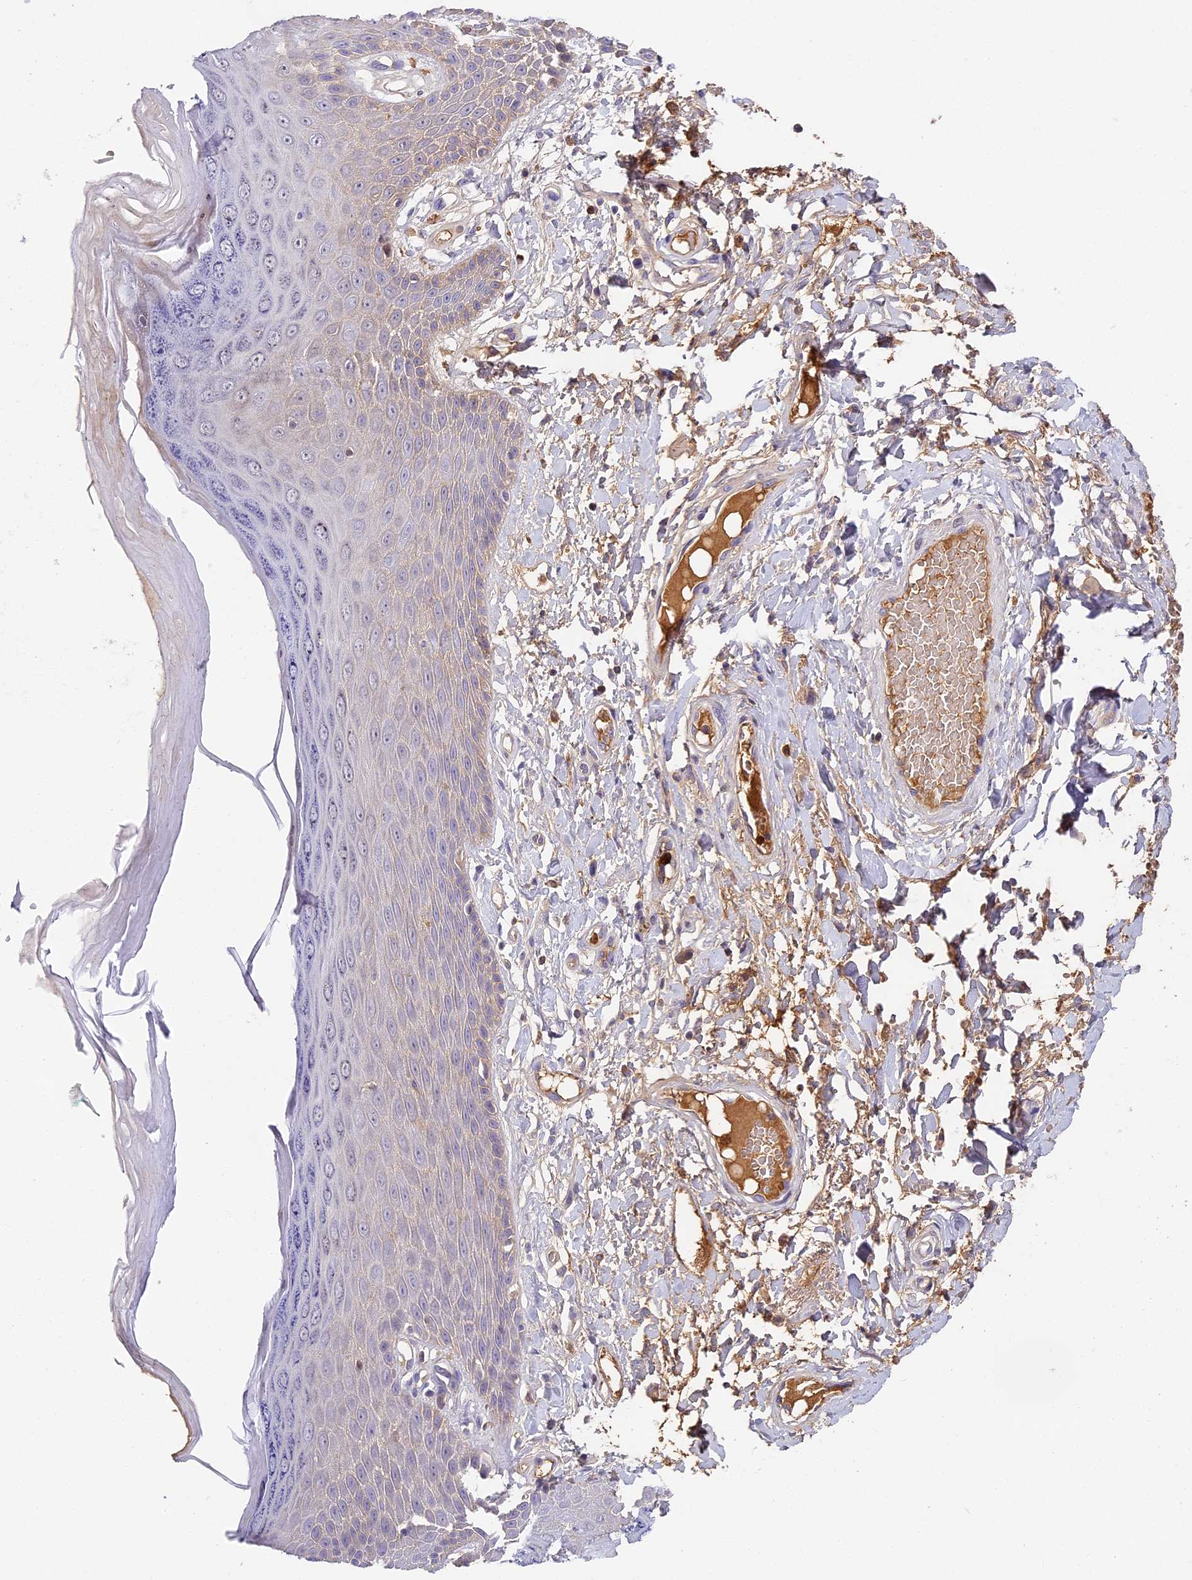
{"staining": {"intensity": "weak", "quantity": "<25%", "location": "cytoplasmic/membranous"}, "tissue": "skin", "cell_type": "Epidermal cells", "image_type": "normal", "snomed": [{"axis": "morphology", "description": "Normal tissue, NOS"}, {"axis": "topography", "description": "Anal"}], "caption": "The immunohistochemistry (IHC) image has no significant positivity in epidermal cells of skin.", "gene": "ADGRD1", "patient": {"sex": "male", "age": 78}}